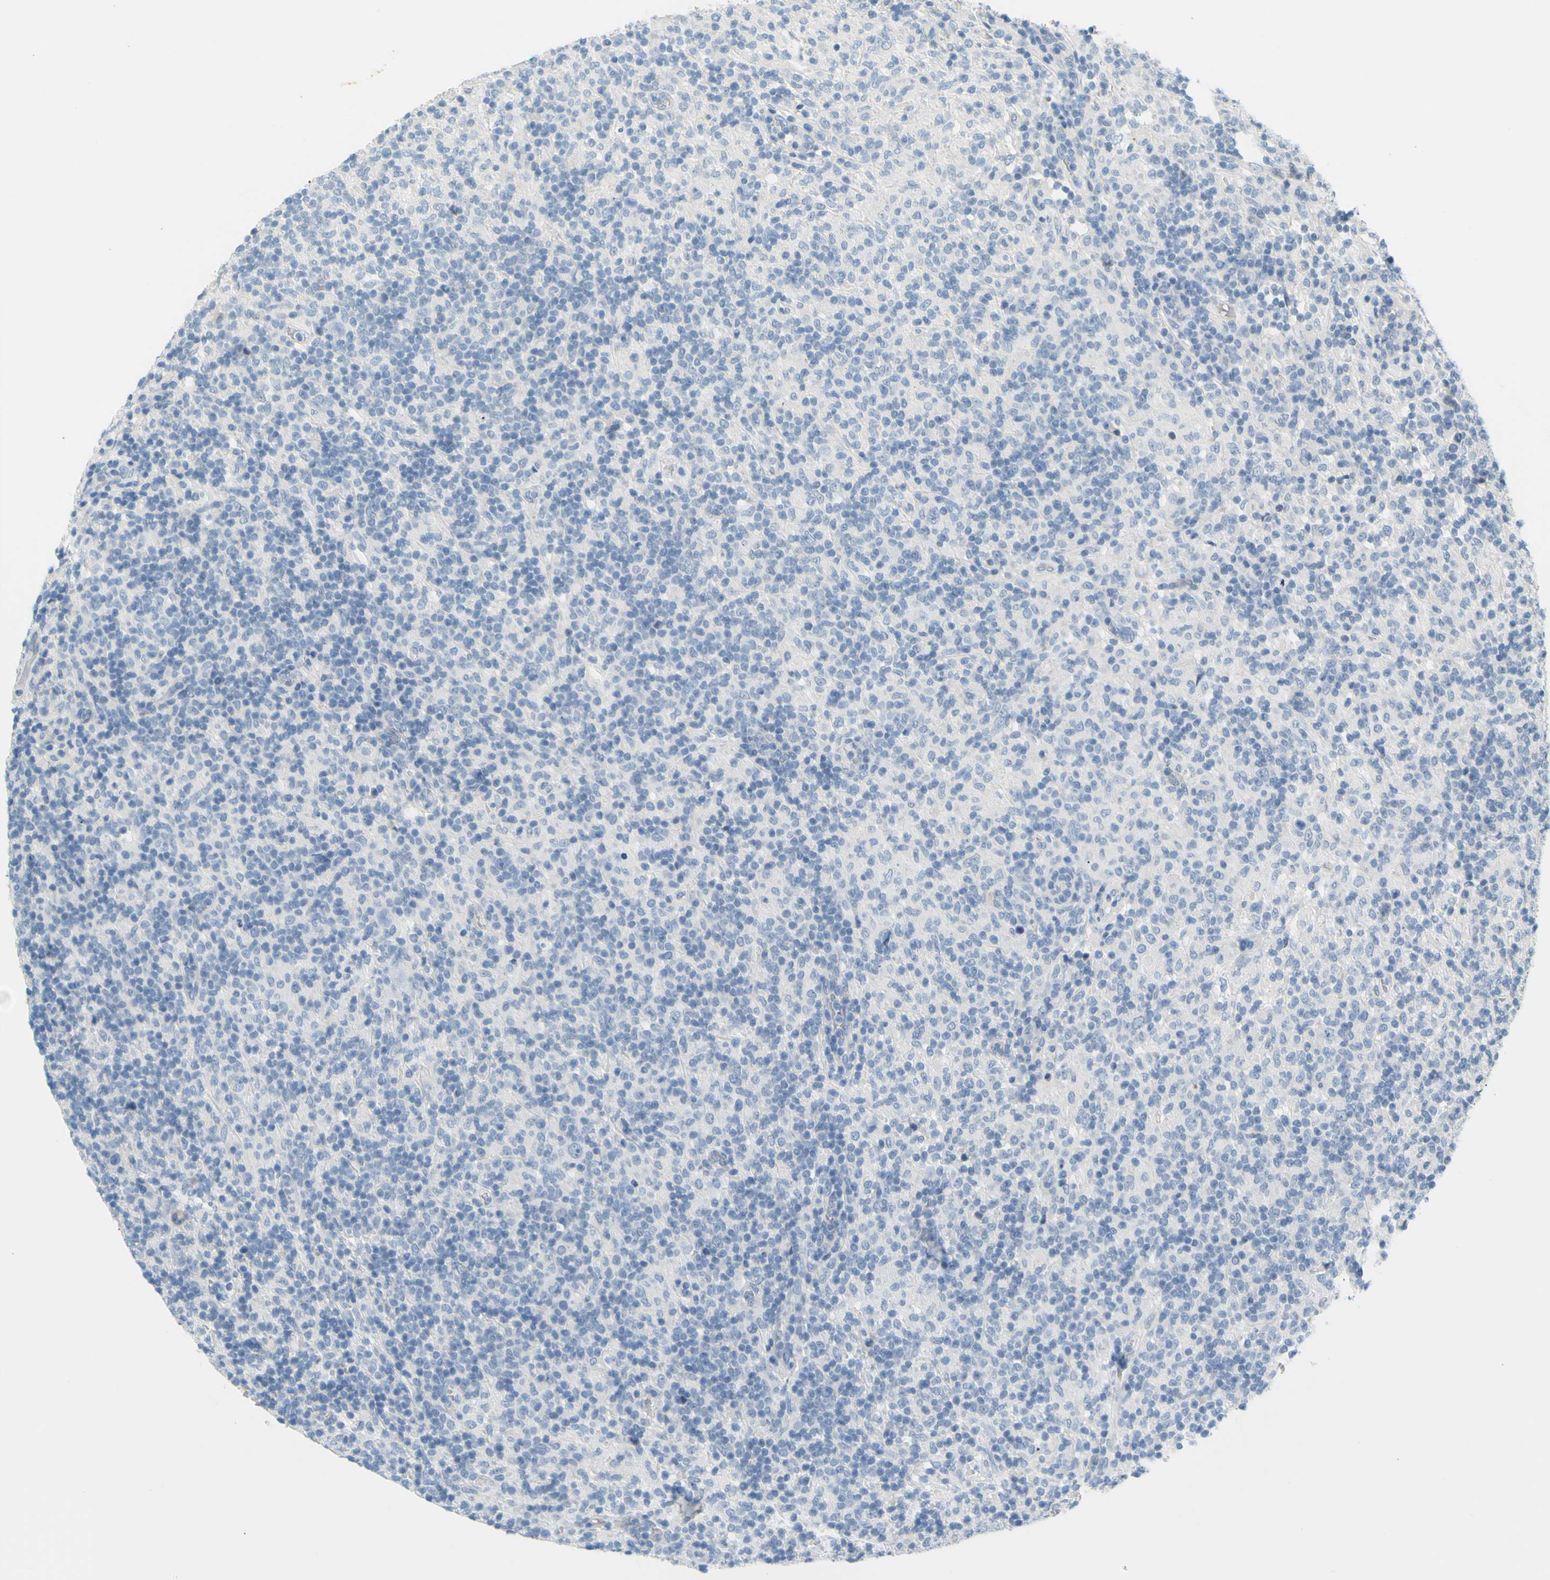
{"staining": {"intensity": "negative", "quantity": "none", "location": "none"}, "tissue": "lymphoma", "cell_type": "Tumor cells", "image_type": "cancer", "snomed": [{"axis": "morphology", "description": "Hodgkin's disease, NOS"}, {"axis": "topography", "description": "Lymph node"}], "caption": "High magnification brightfield microscopy of Hodgkin's disease stained with DAB (brown) and counterstained with hematoxylin (blue): tumor cells show no significant positivity.", "gene": "DCT", "patient": {"sex": "male", "age": 70}}